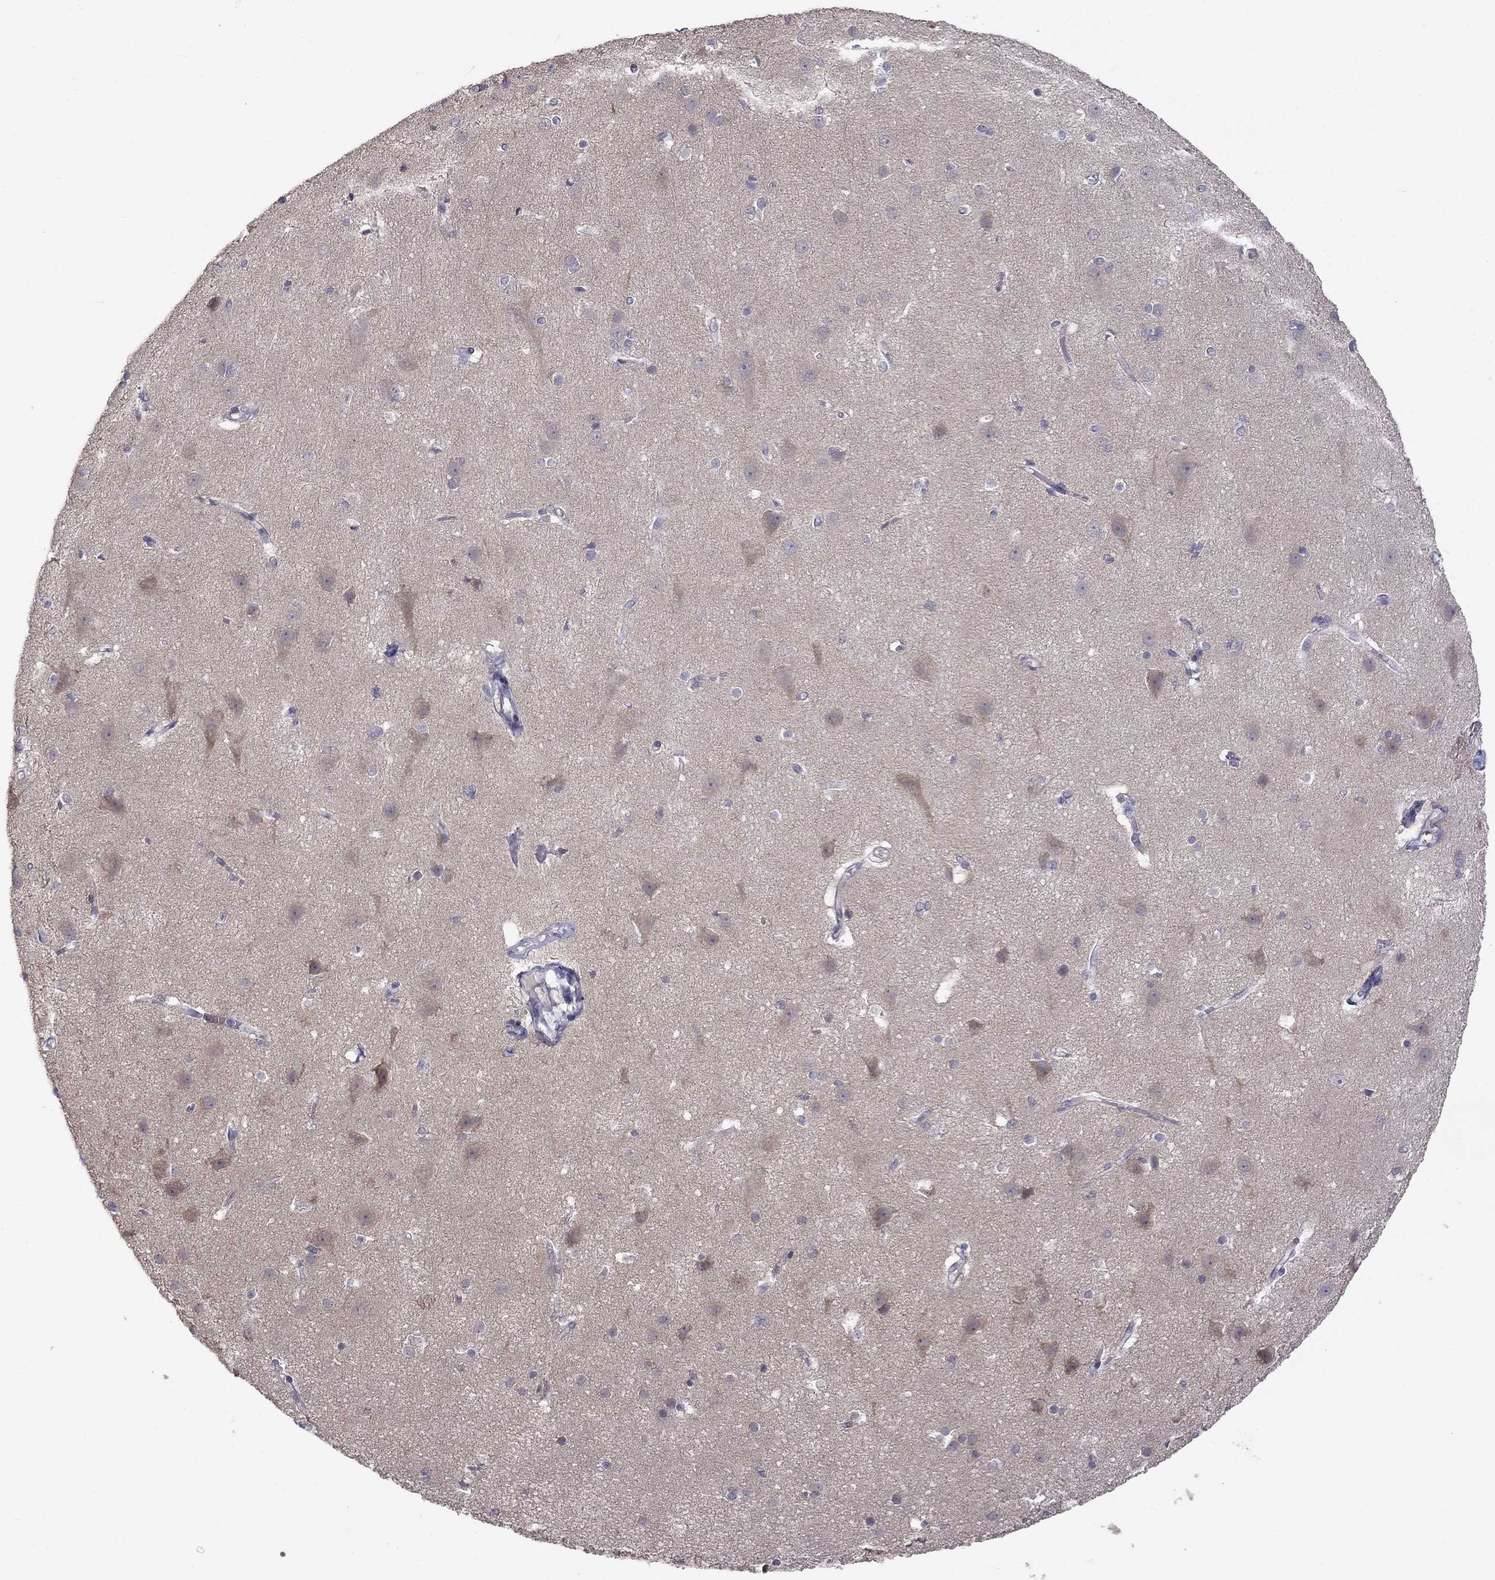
{"staining": {"intensity": "negative", "quantity": "none", "location": "none"}, "tissue": "cerebral cortex", "cell_type": "Endothelial cells", "image_type": "normal", "snomed": [{"axis": "morphology", "description": "Normal tissue, NOS"}, {"axis": "topography", "description": "Cerebral cortex"}], "caption": "This histopathology image is of normal cerebral cortex stained with immunohistochemistry to label a protein in brown with the nuclei are counter-stained blue. There is no staining in endothelial cells.", "gene": "SLC39A14", "patient": {"sex": "male", "age": 37}}